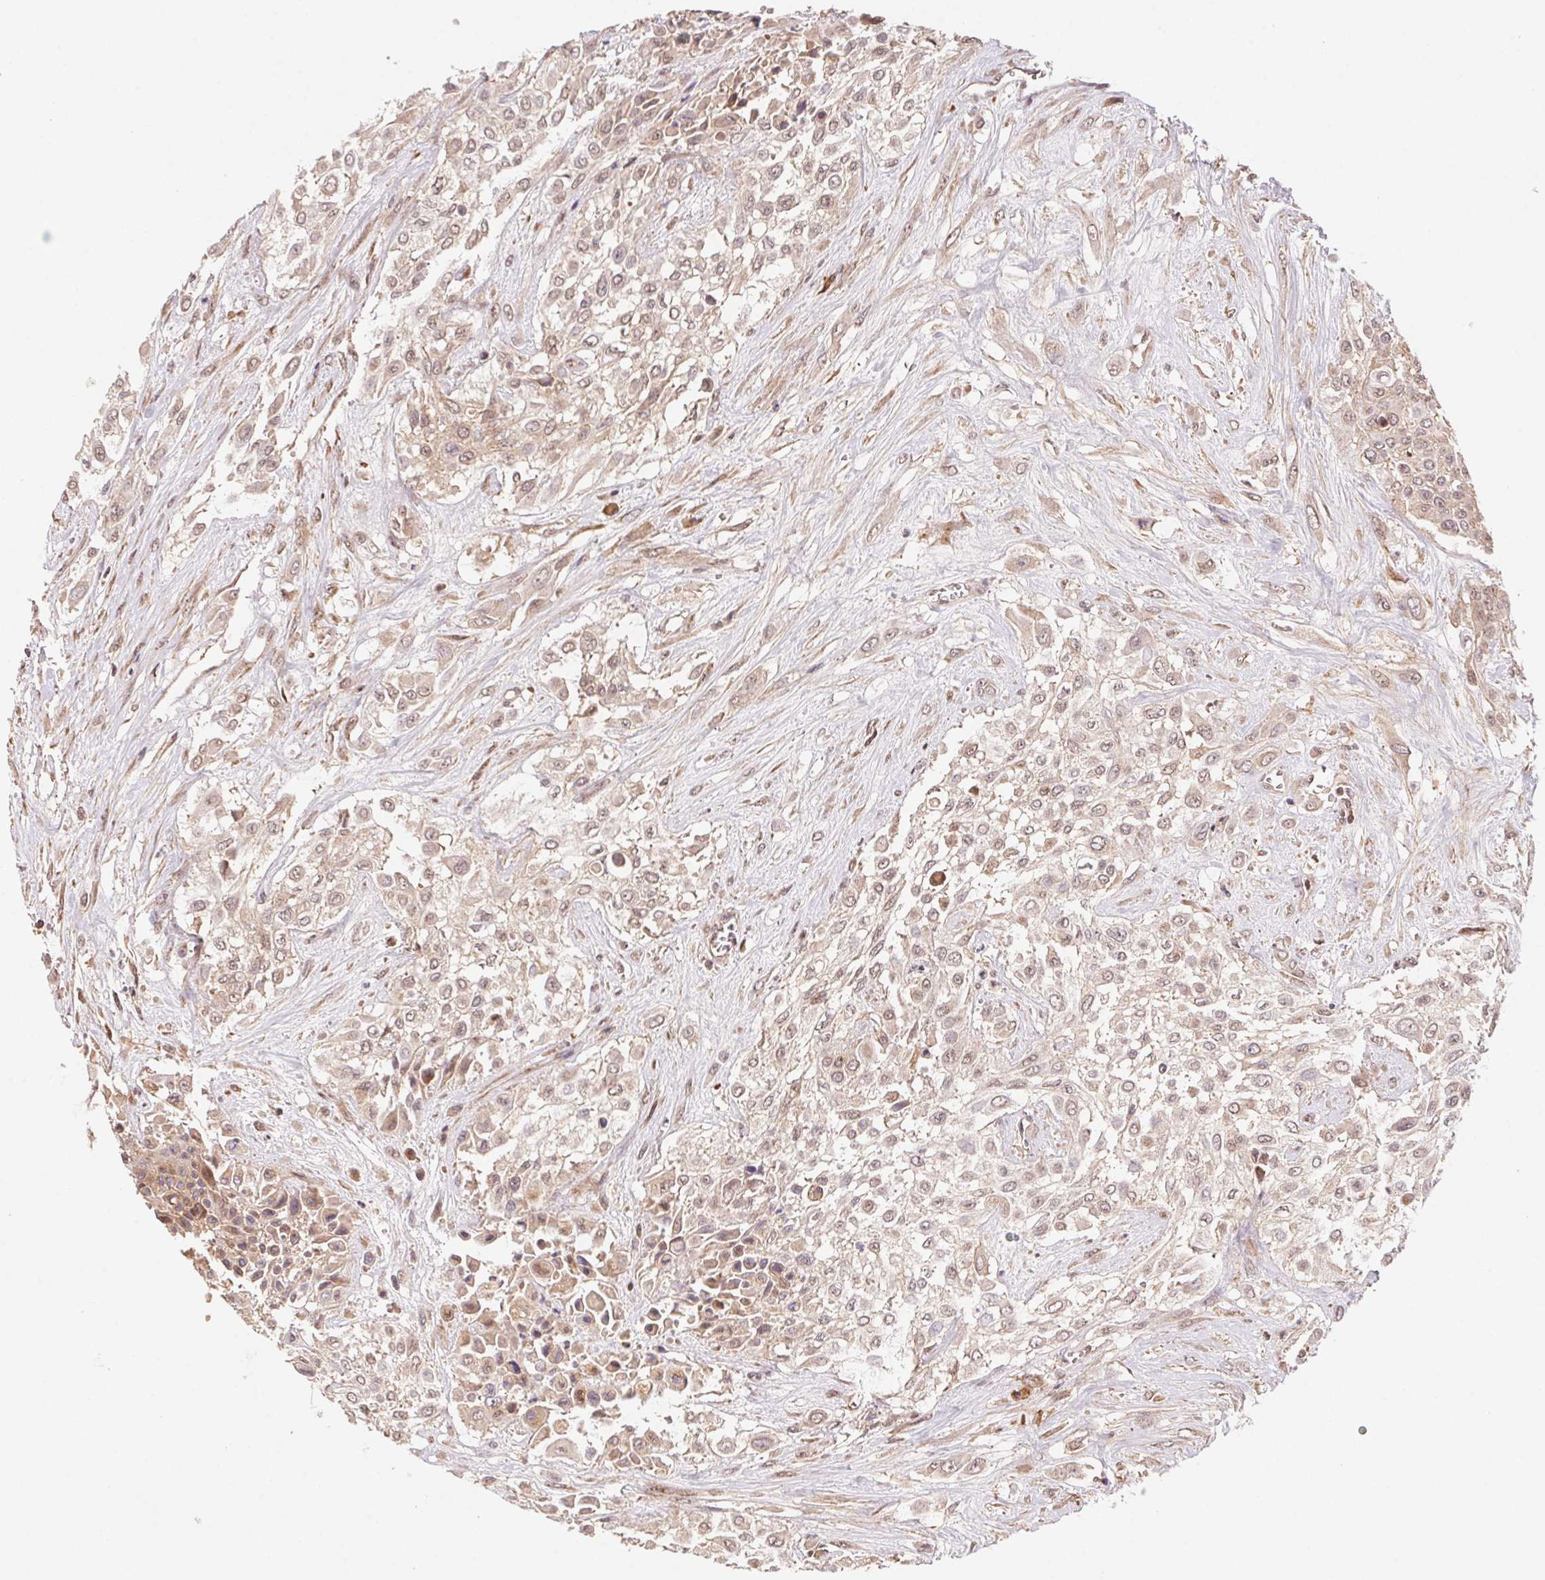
{"staining": {"intensity": "weak", "quantity": ">75%", "location": "cytoplasmic/membranous"}, "tissue": "urothelial cancer", "cell_type": "Tumor cells", "image_type": "cancer", "snomed": [{"axis": "morphology", "description": "Urothelial carcinoma, High grade"}, {"axis": "topography", "description": "Urinary bladder"}], "caption": "High-grade urothelial carcinoma was stained to show a protein in brown. There is low levels of weak cytoplasmic/membranous positivity in about >75% of tumor cells.", "gene": "SLC52A2", "patient": {"sex": "male", "age": 57}}